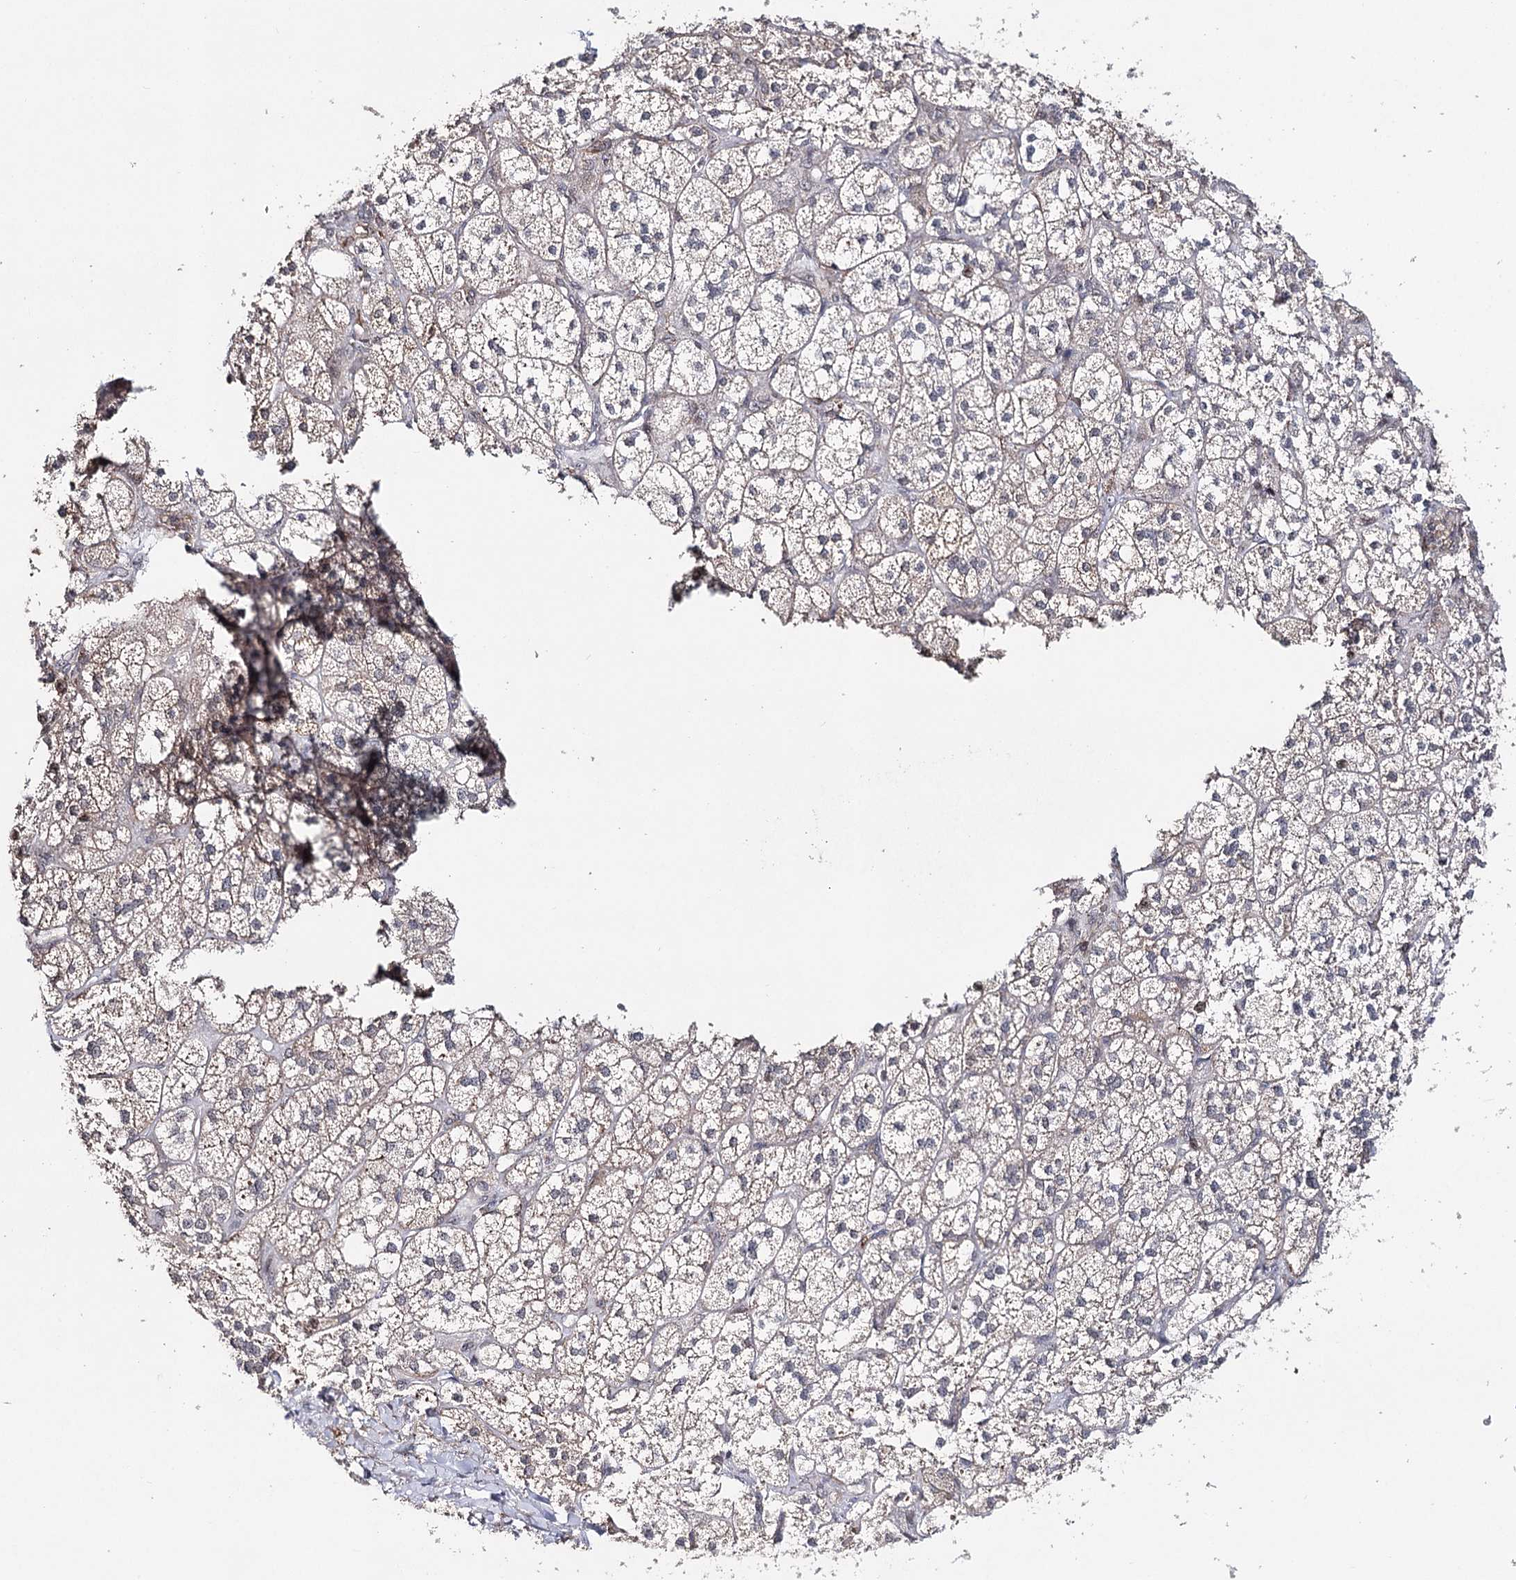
{"staining": {"intensity": "moderate", "quantity": "25%-75%", "location": "cytoplasmic/membranous"}, "tissue": "adrenal gland", "cell_type": "Glandular cells", "image_type": "normal", "snomed": [{"axis": "morphology", "description": "Normal tissue, NOS"}, {"axis": "topography", "description": "Adrenal gland"}], "caption": "Adrenal gland stained with DAB (3,3'-diaminobenzidine) immunohistochemistry exhibits medium levels of moderate cytoplasmic/membranous positivity in approximately 25%-75% of glandular cells. The staining was performed using DAB (3,3'-diaminobenzidine), with brown indicating positive protein expression. Nuclei are stained blue with hematoxylin.", "gene": "HSD11B2", "patient": {"sex": "male", "age": 61}}